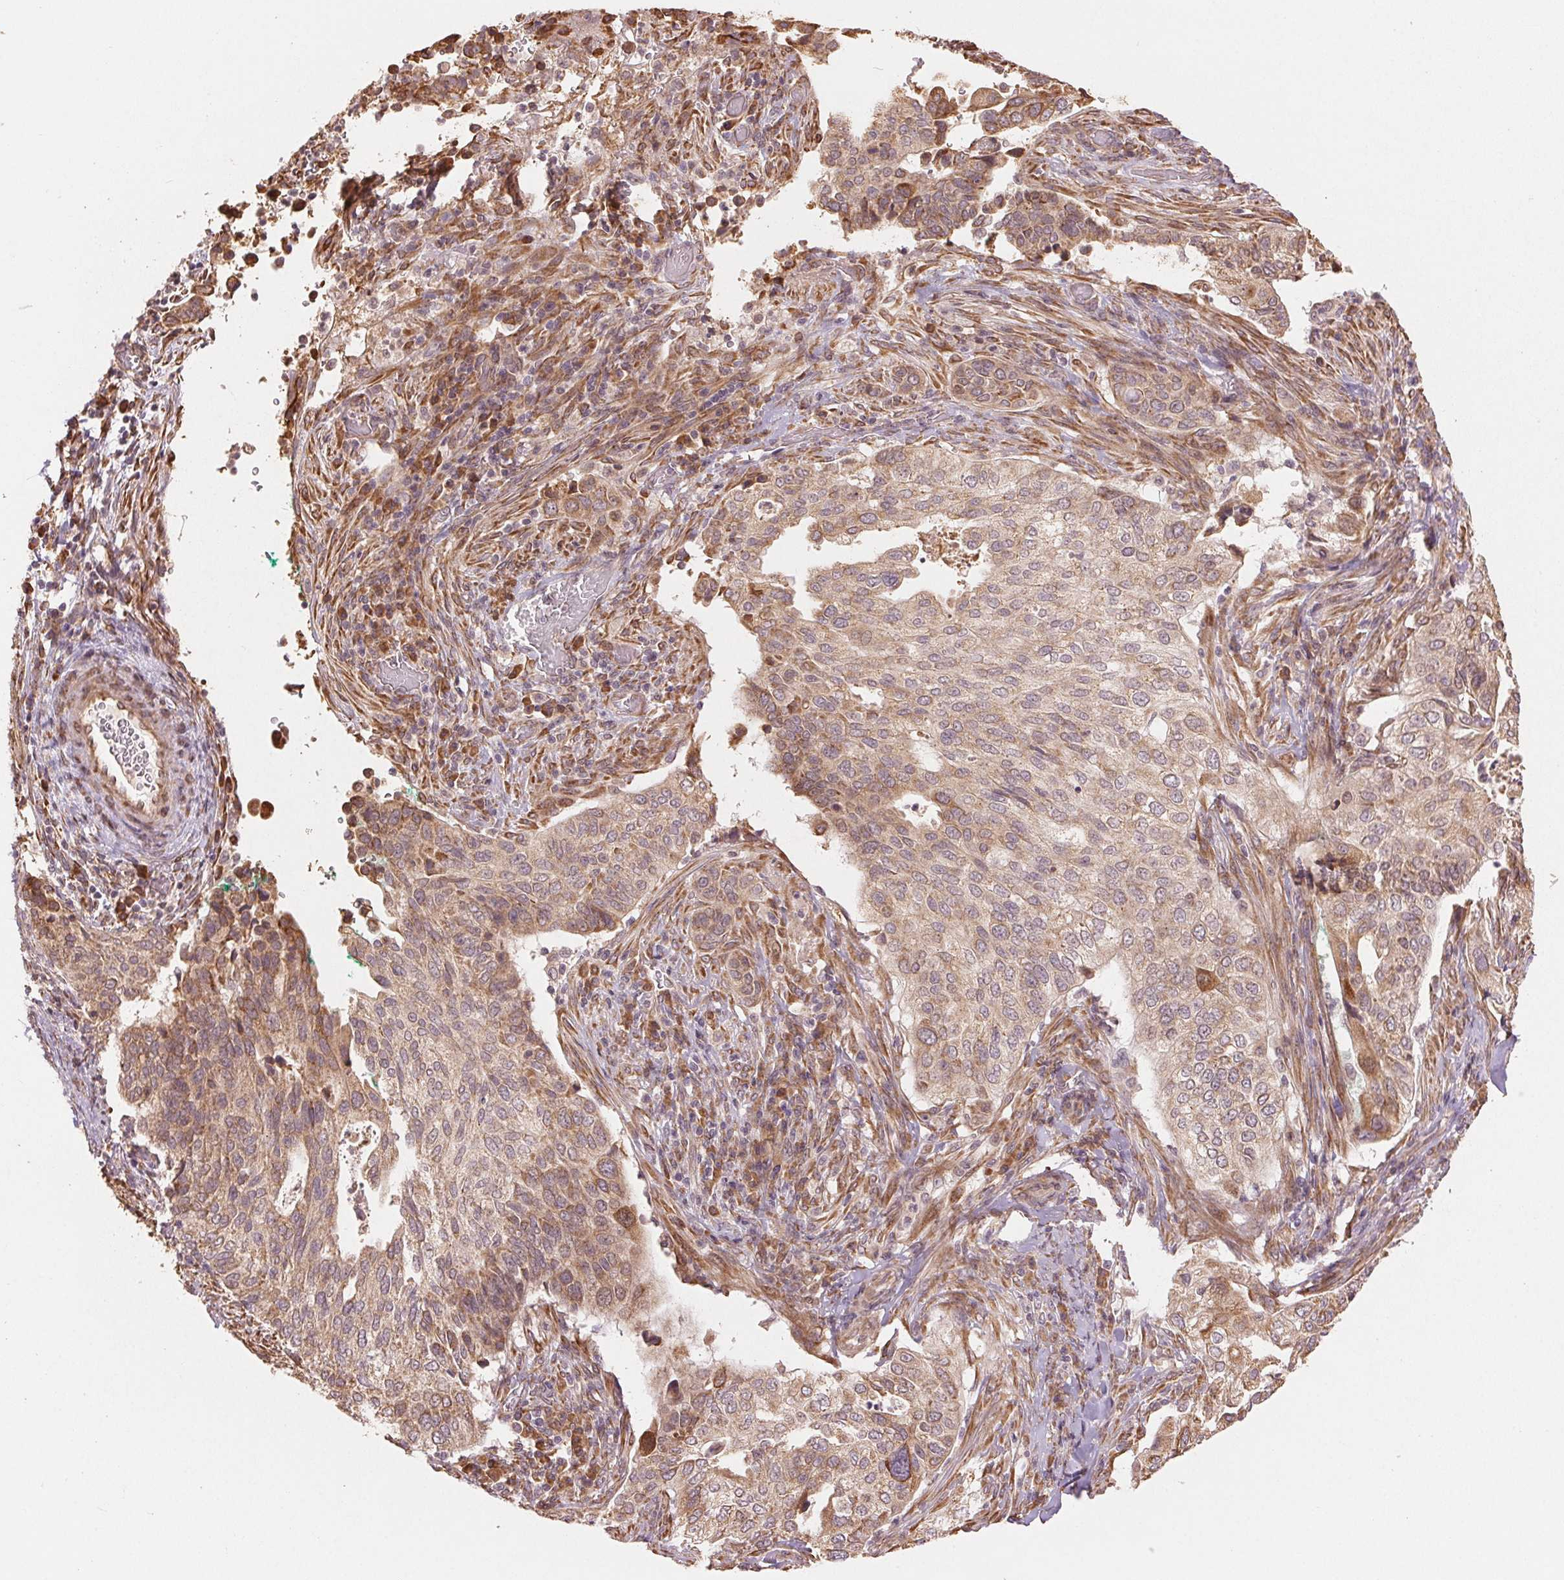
{"staining": {"intensity": "moderate", "quantity": ">75%", "location": "cytoplasmic/membranous"}, "tissue": "cervical cancer", "cell_type": "Tumor cells", "image_type": "cancer", "snomed": [{"axis": "morphology", "description": "Squamous cell carcinoma, NOS"}, {"axis": "topography", "description": "Cervix"}], "caption": "A histopathology image showing moderate cytoplasmic/membranous expression in about >75% of tumor cells in cervical cancer, as visualized by brown immunohistochemical staining.", "gene": "SLC20A1", "patient": {"sex": "female", "age": 38}}